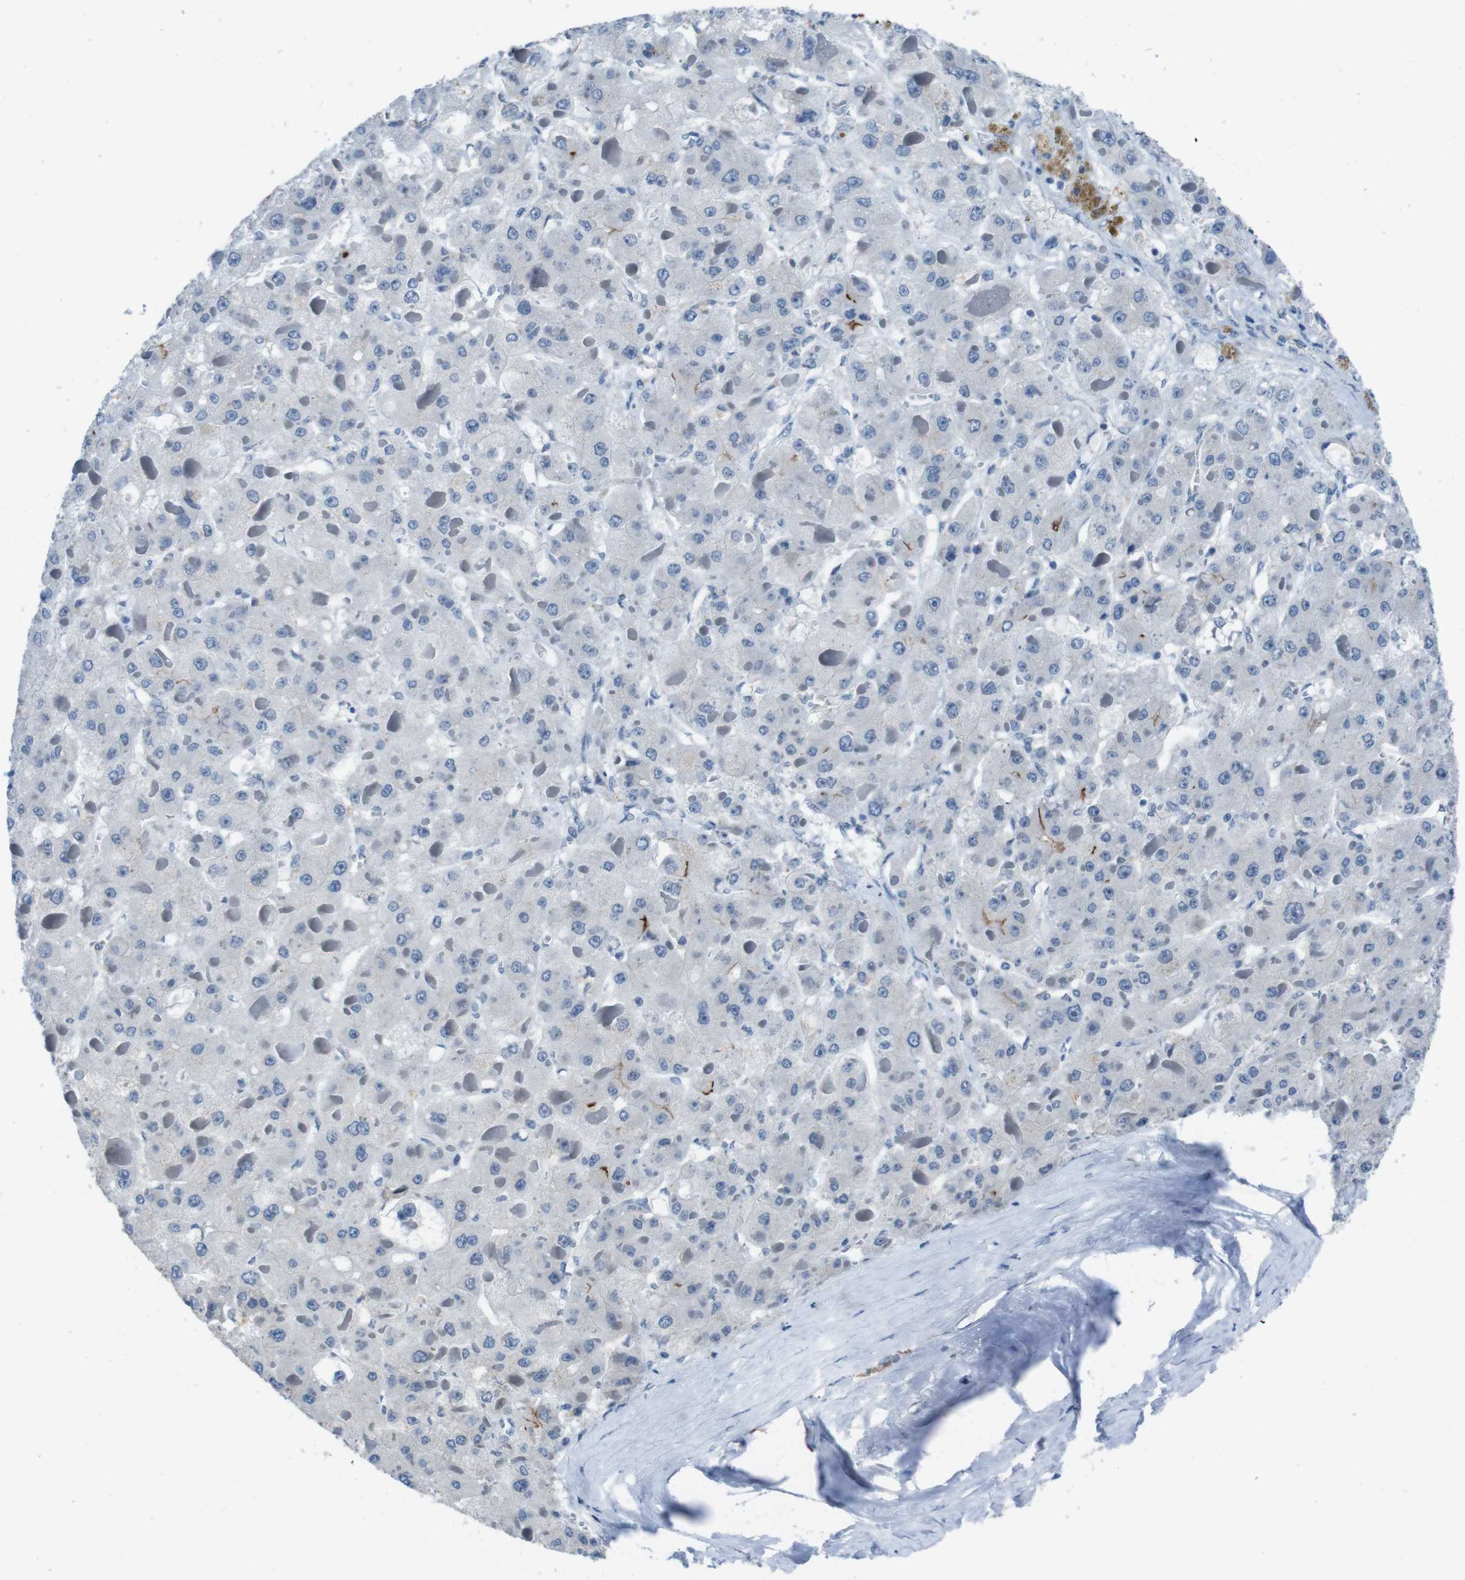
{"staining": {"intensity": "negative", "quantity": "none", "location": "none"}, "tissue": "liver cancer", "cell_type": "Tumor cells", "image_type": "cancer", "snomed": [{"axis": "morphology", "description": "Carcinoma, Hepatocellular, NOS"}, {"axis": "topography", "description": "Liver"}], "caption": "Immunohistochemistry image of hepatocellular carcinoma (liver) stained for a protein (brown), which demonstrates no staining in tumor cells.", "gene": "CDHR2", "patient": {"sex": "female", "age": 73}}